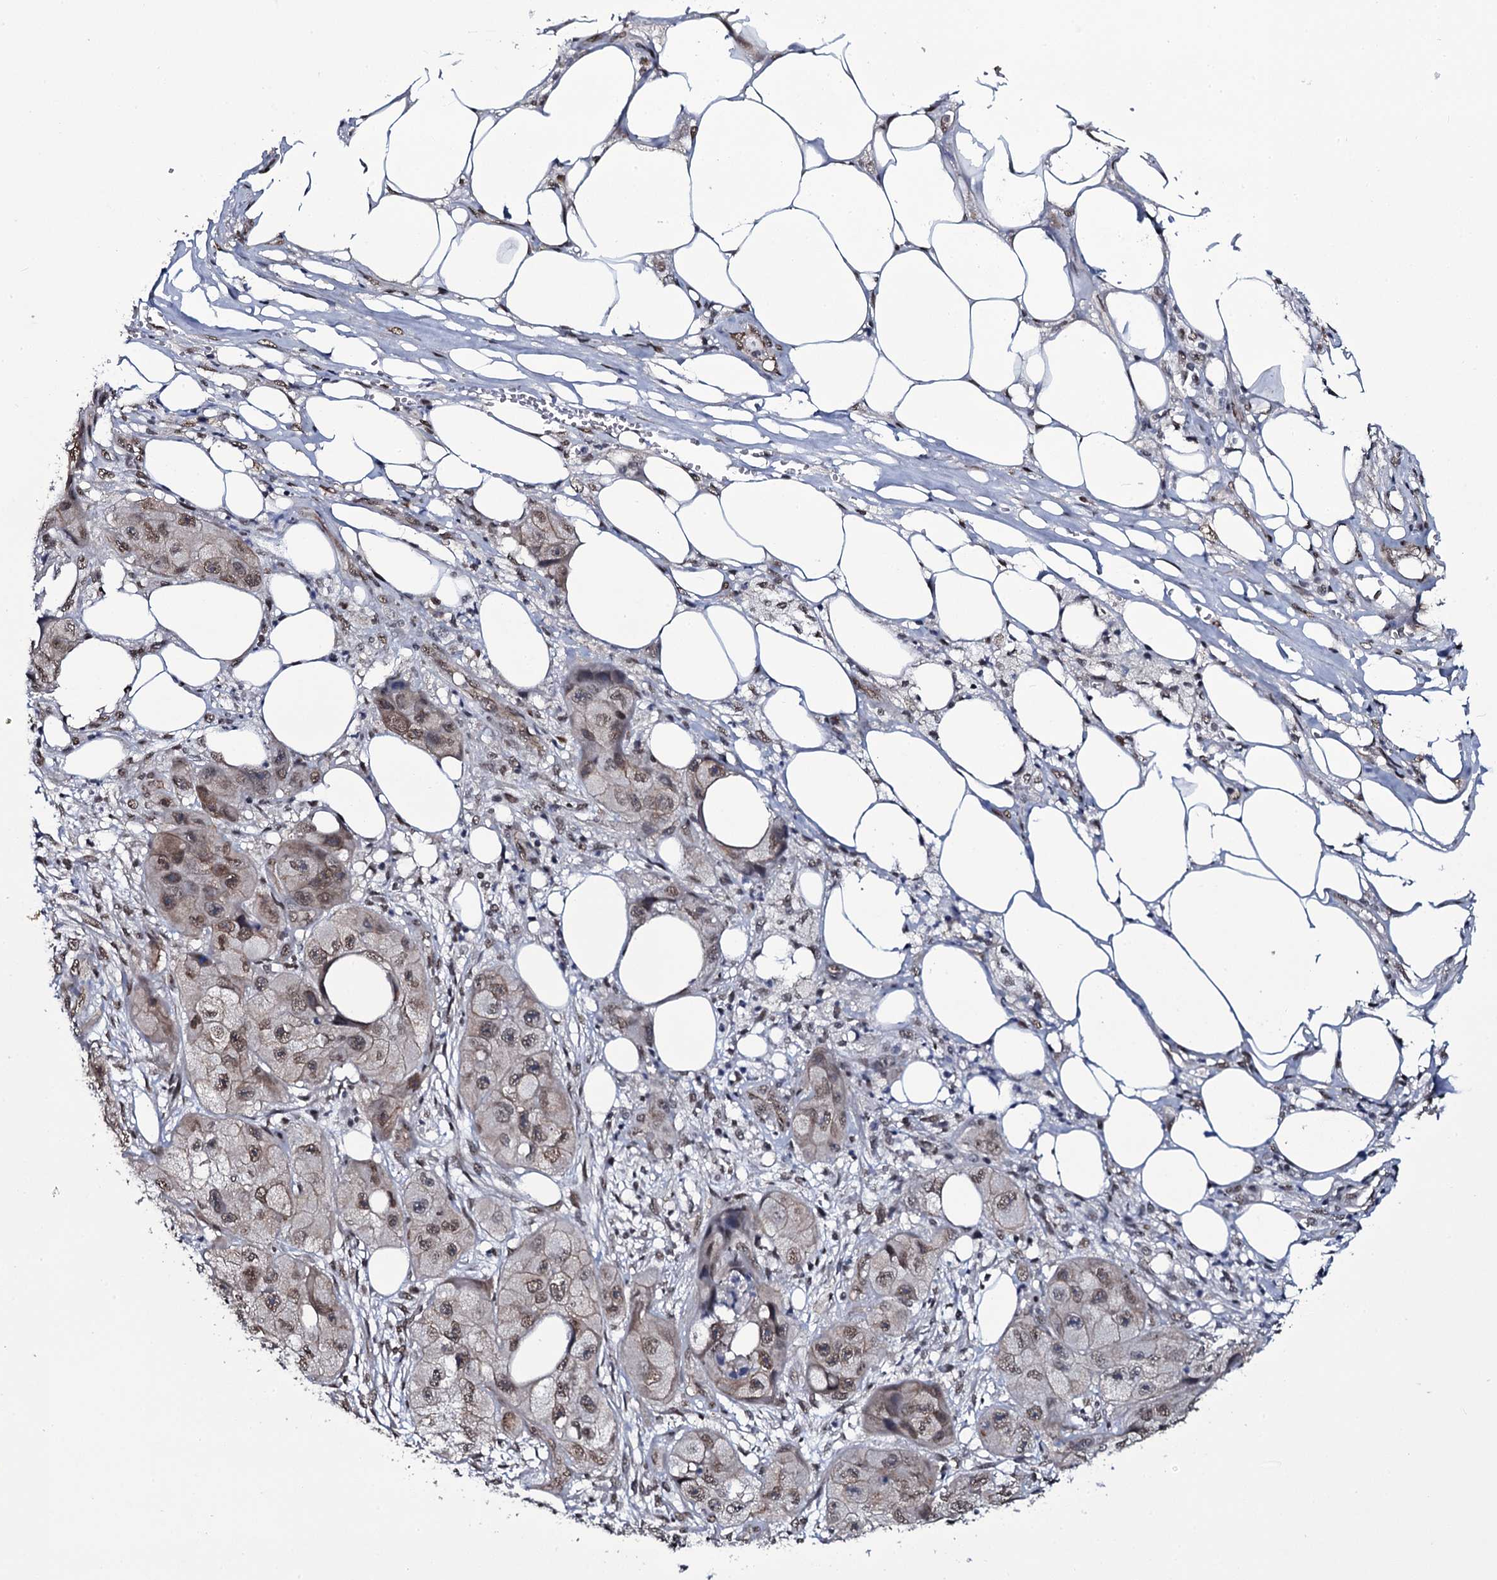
{"staining": {"intensity": "weak", "quantity": ">75%", "location": "cytoplasmic/membranous,nuclear"}, "tissue": "skin cancer", "cell_type": "Tumor cells", "image_type": "cancer", "snomed": [{"axis": "morphology", "description": "Squamous cell carcinoma, NOS"}, {"axis": "topography", "description": "Skin"}, {"axis": "topography", "description": "Subcutis"}], "caption": "The micrograph displays immunohistochemical staining of skin cancer (squamous cell carcinoma). There is weak cytoplasmic/membranous and nuclear staining is appreciated in about >75% of tumor cells.", "gene": "SH2D4B", "patient": {"sex": "male", "age": 73}}